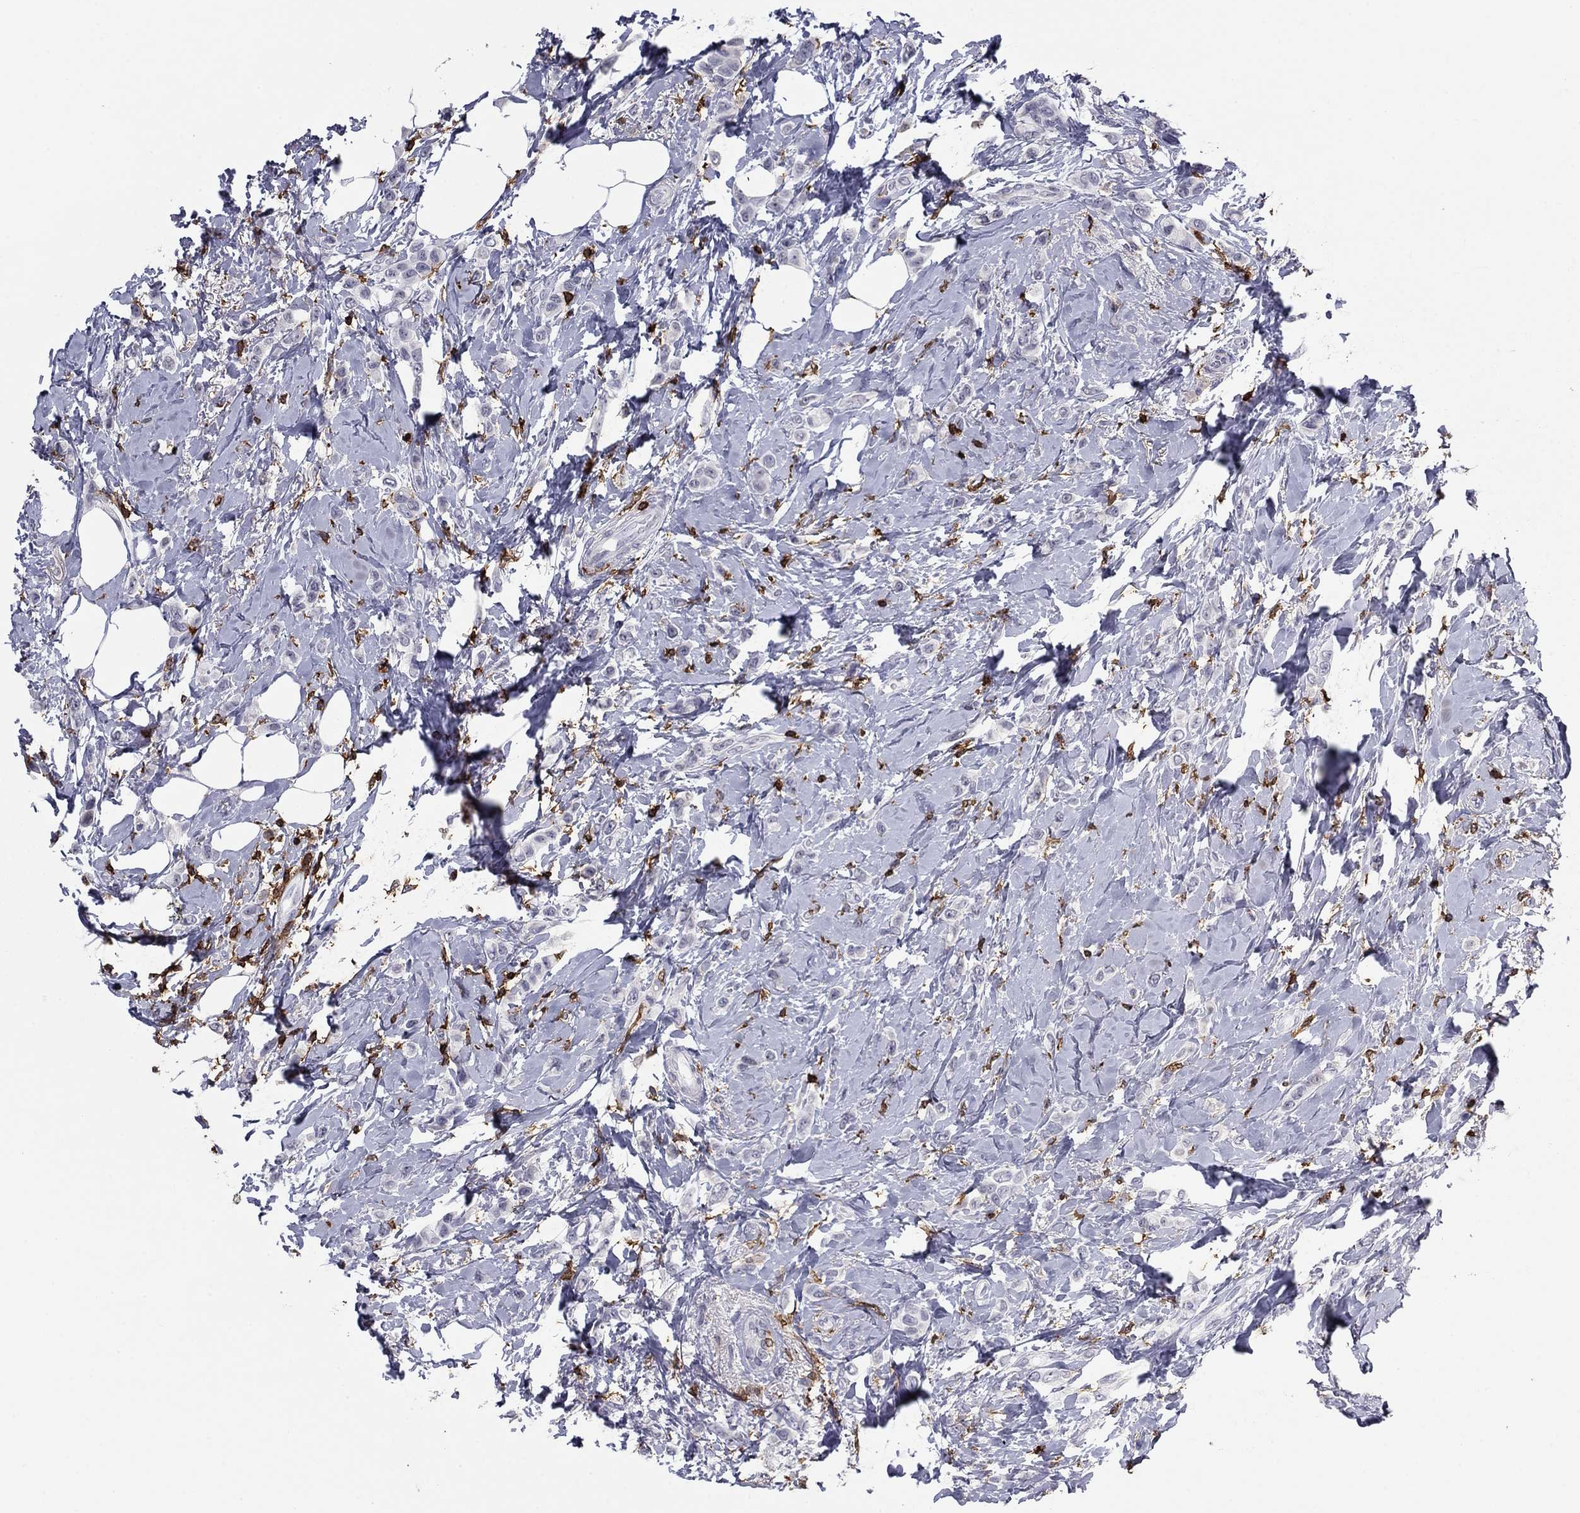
{"staining": {"intensity": "negative", "quantity": "none", "location": "none"}, "tissue": "breast cancer", "cell_type": "Tumor cells", "image_type": "cancer", "snomed": [{"axis": "morphology", "description": "Lobular carcinoma"}, {"axis": "topography", "description": "Breast"}], "caption": "High power microscopy micrograph of an immunohistochemistry (IHC) micrograph of lobular carcinoma (breast), revealing no significant staining in tumor cells.", "gene": "ARHGAP27", "patient": {"sex": "female", "age": 66}}